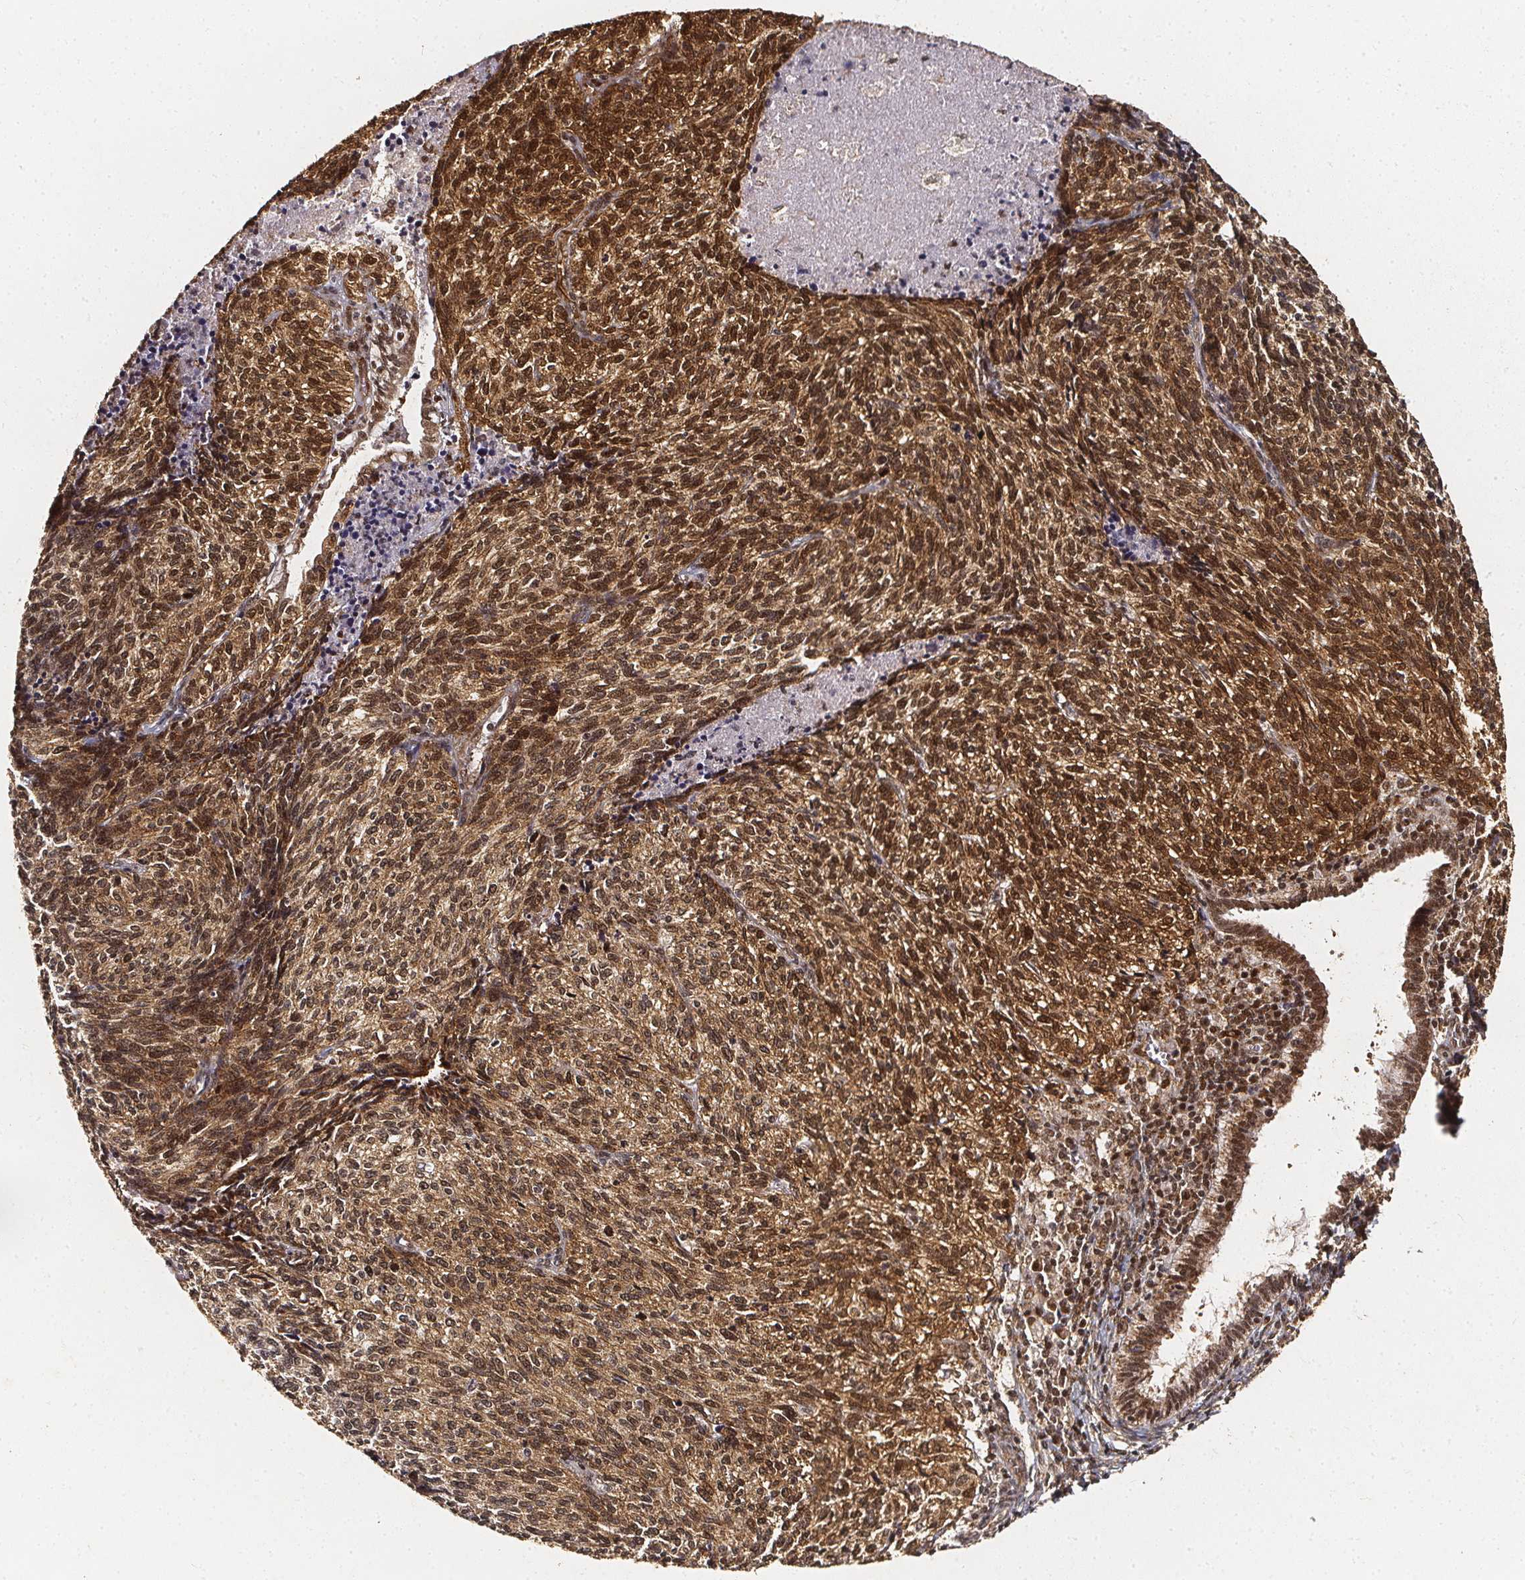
{"staining": {"intensity": "moderate", "quantity": ">75%", "location": "cytoplasmic/membranous,nuclear"}, "tissue": "cervical cancer", "cell_type": "Tumor cells", "image_type": "cancer", "snomed": [{"axis": "morphology", "description": "Squamous cell carcinoma, NOS"}, {"axis": "topography", "description": "Cervix"}], "caption": "Immunohistochemical staining of cervical cancer exhibits moderate cytoplasmic/membranous and nuclear protein staining in about >75% of tumor cells. (DAB (3,3'-diaminobenzidine) IHC, brown staining for protein, blue staining for nuclei).", "gene": "SMN1", "patient": {"sex": "female", "age": 45}}